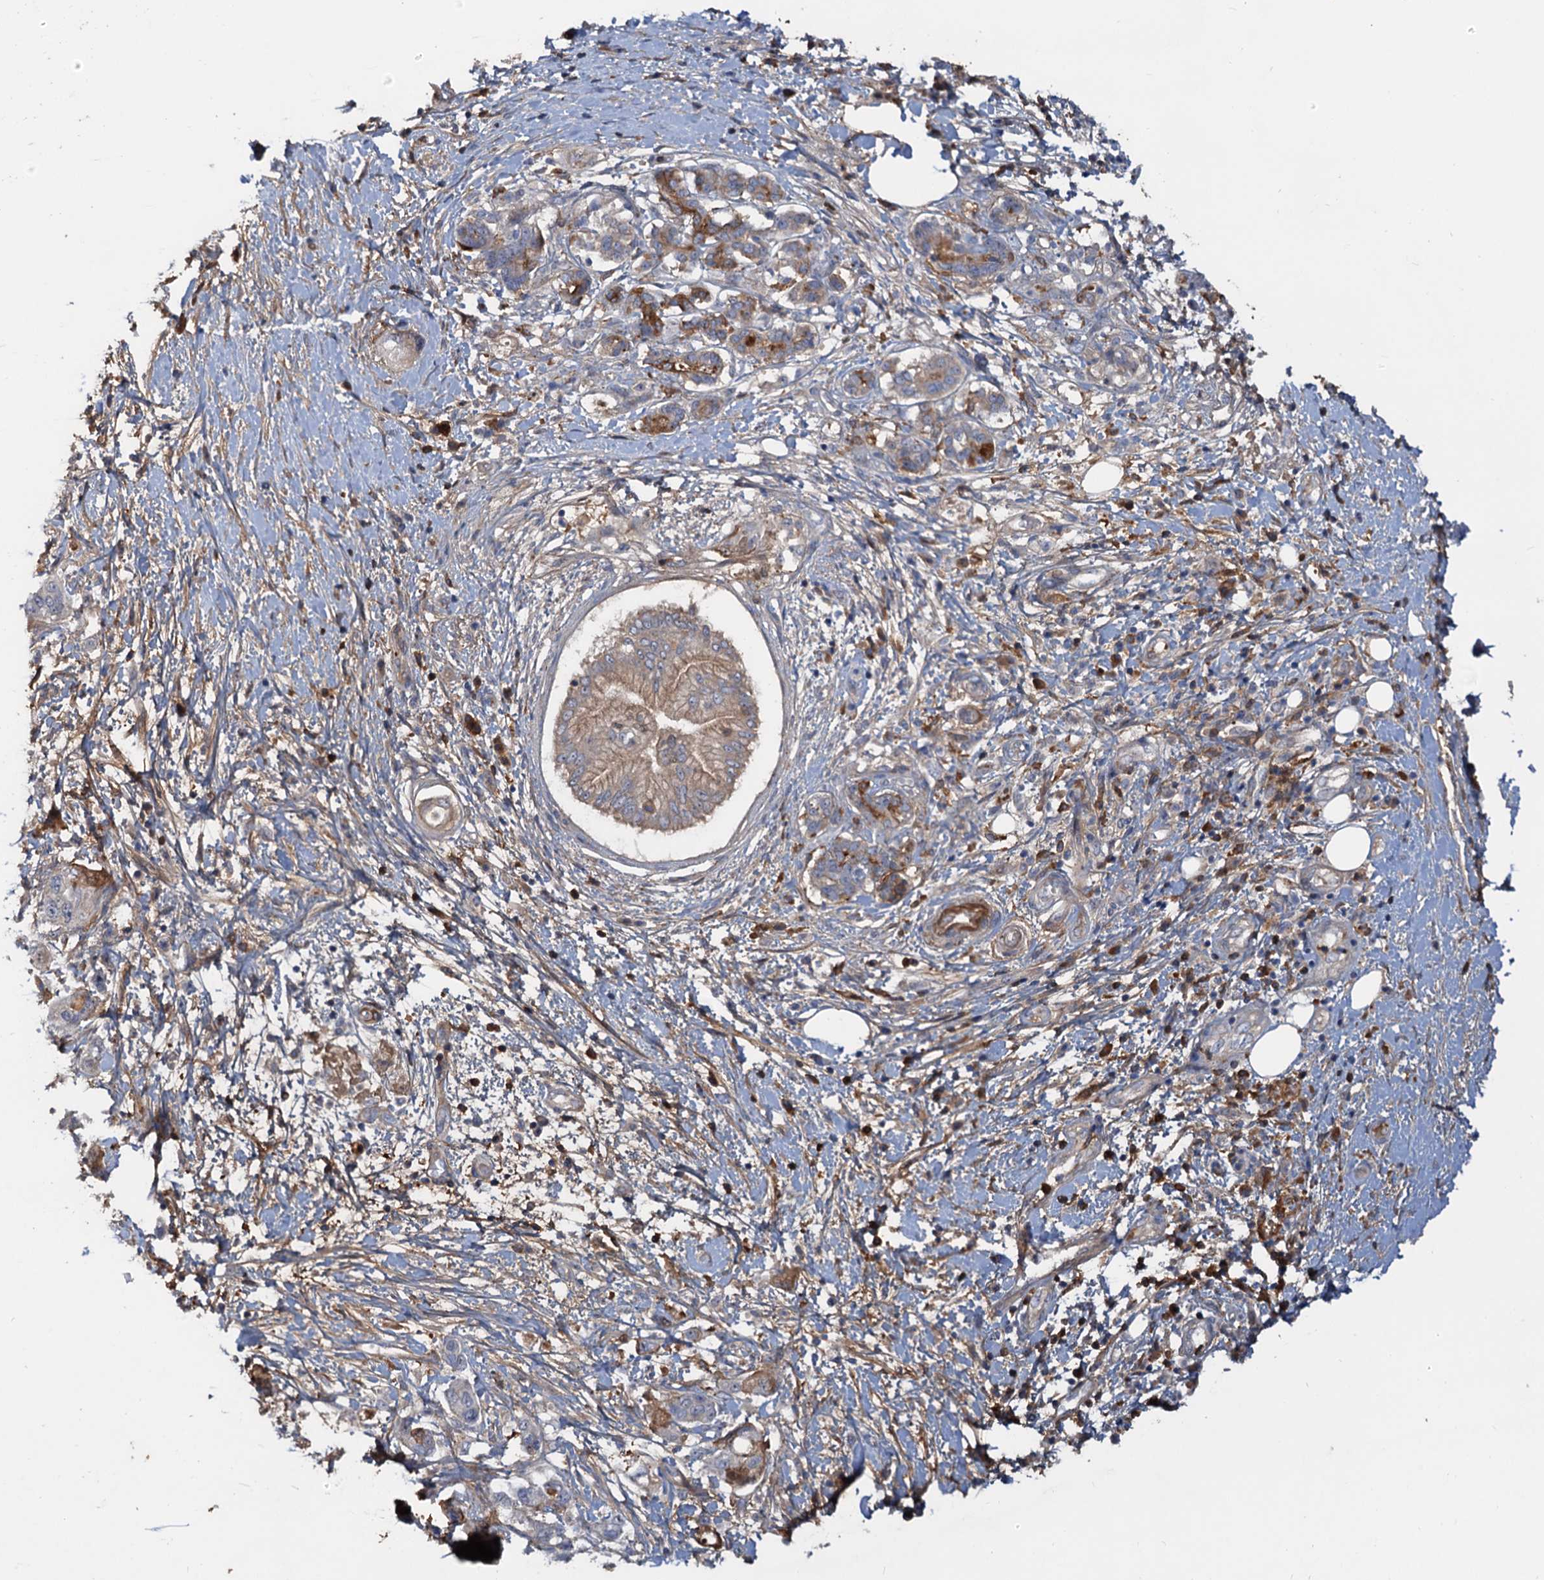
{"staining": {"intensity": "moderate", "quantity": "25%-75%", "location": "cytoplasmic/membranous"}, "tissue": "pancreatic cancer", "cell_type": "Tumor cells", "image_type": "cancer", "snomed": [{"axis": "morphology", "description": "Adenocarcinoma, NOS"}, {"axis": "topography", "description": "Pancreas"}], "caption": "An immunohistochemistry photomicrograph of tumor tissue is shown. Protein staining in brown shows moderate cytoplasmic/membranous positivity in pancreatic adenocarcinoma within tumor cells.", "gene": "CHRD", "patient": {"sex": "female", "age": 73}}